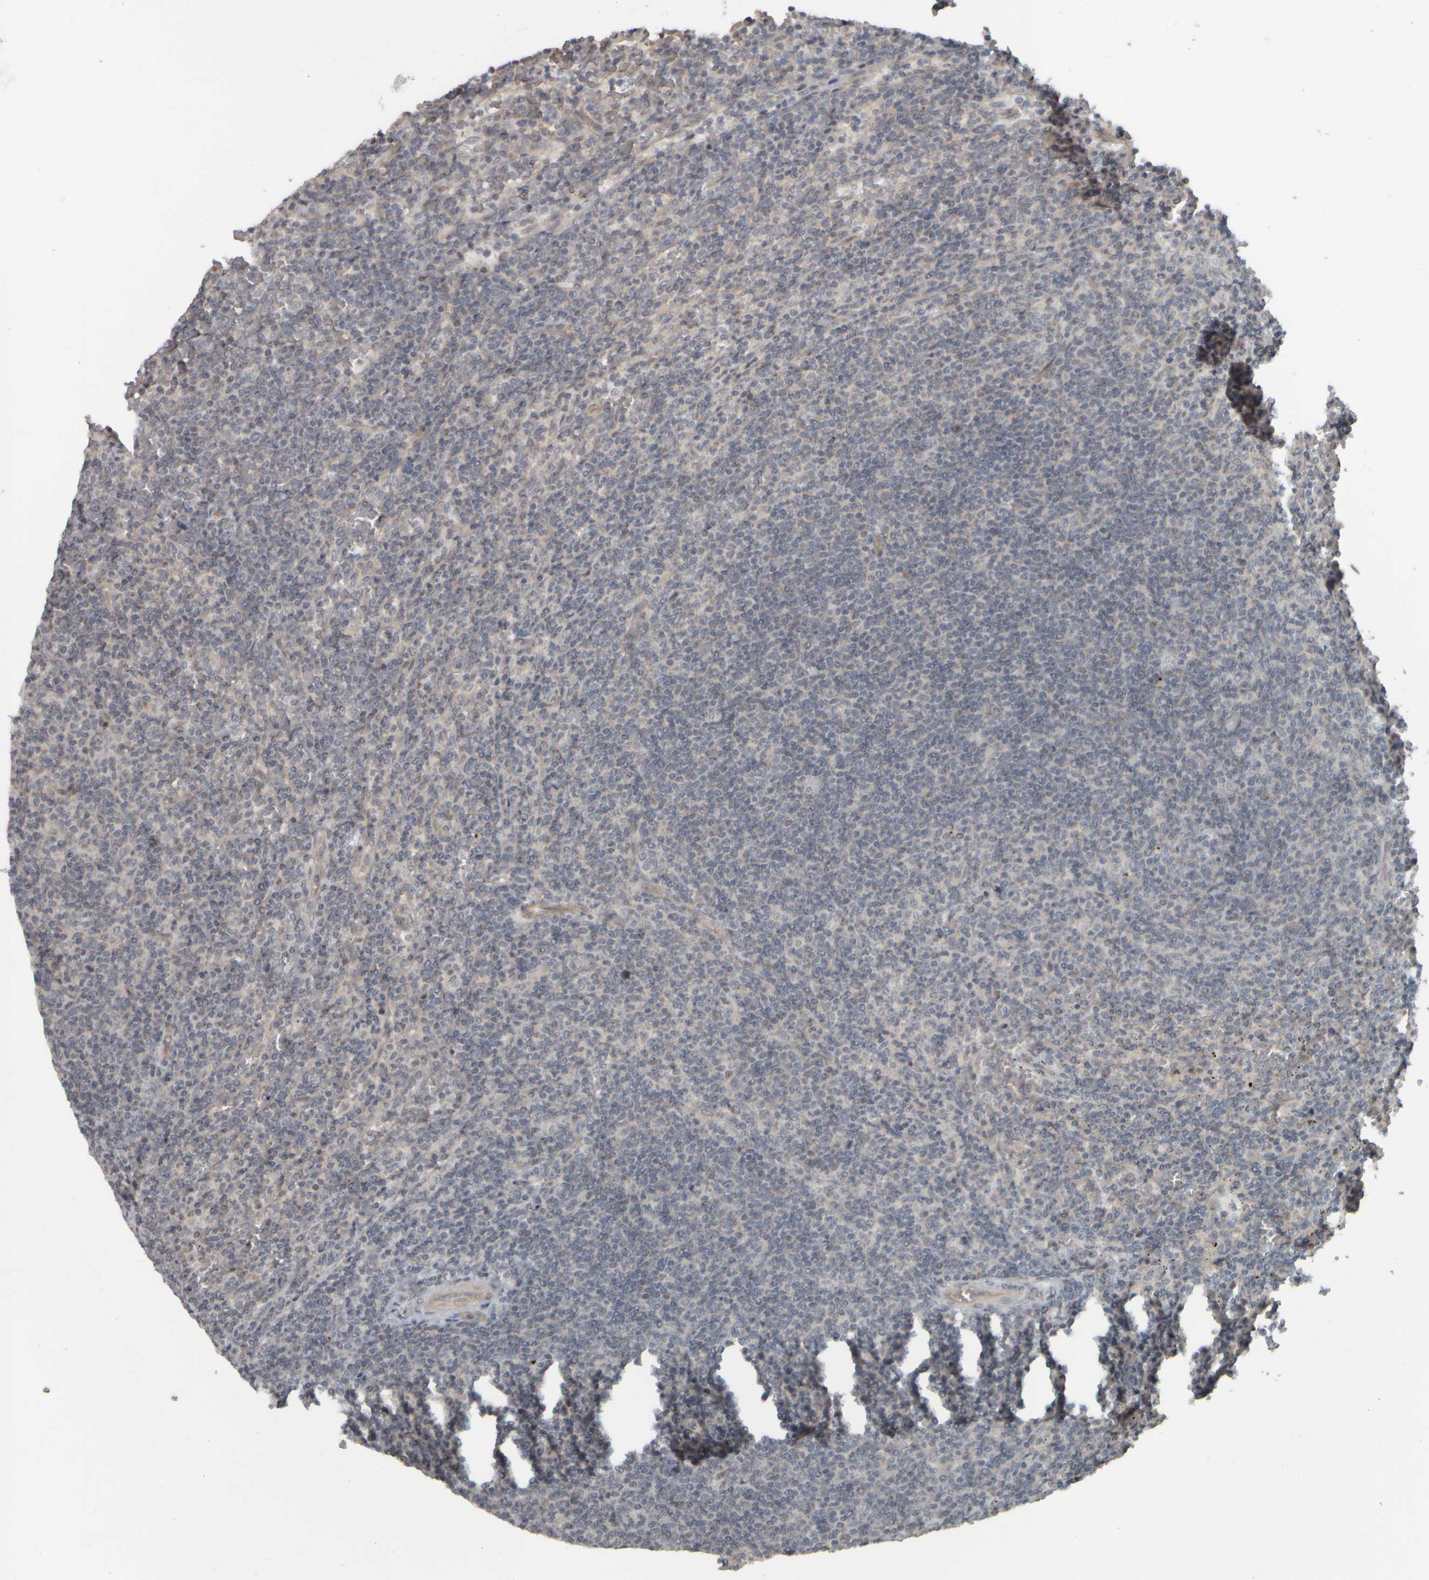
{"staining": {"intensity": "negative", "quantity": "none", "location": "none"}, "tissue": "lymphoma", "cell_type": "Tumor cells", "image_type": "cancer", "snomed": [{"axis": "morphology", "description": "Malignant lymphoma, non-Hodgkin's type, Low grade"}, {"axis": "topography", "description": "Spleen"}], "caption": "IHC image of low-grade malignant lymphoma, non-Hodgkin's type stained for a protein (brown), which displays no staining in tumor cells. The staining is performed using DAB (3,3'-diaminobenzidine) brown chromogen with nuclei counter-stained in using hematoxylin.", "gene": "NAPG", "patient": {"sex": "female", "age": 50}}